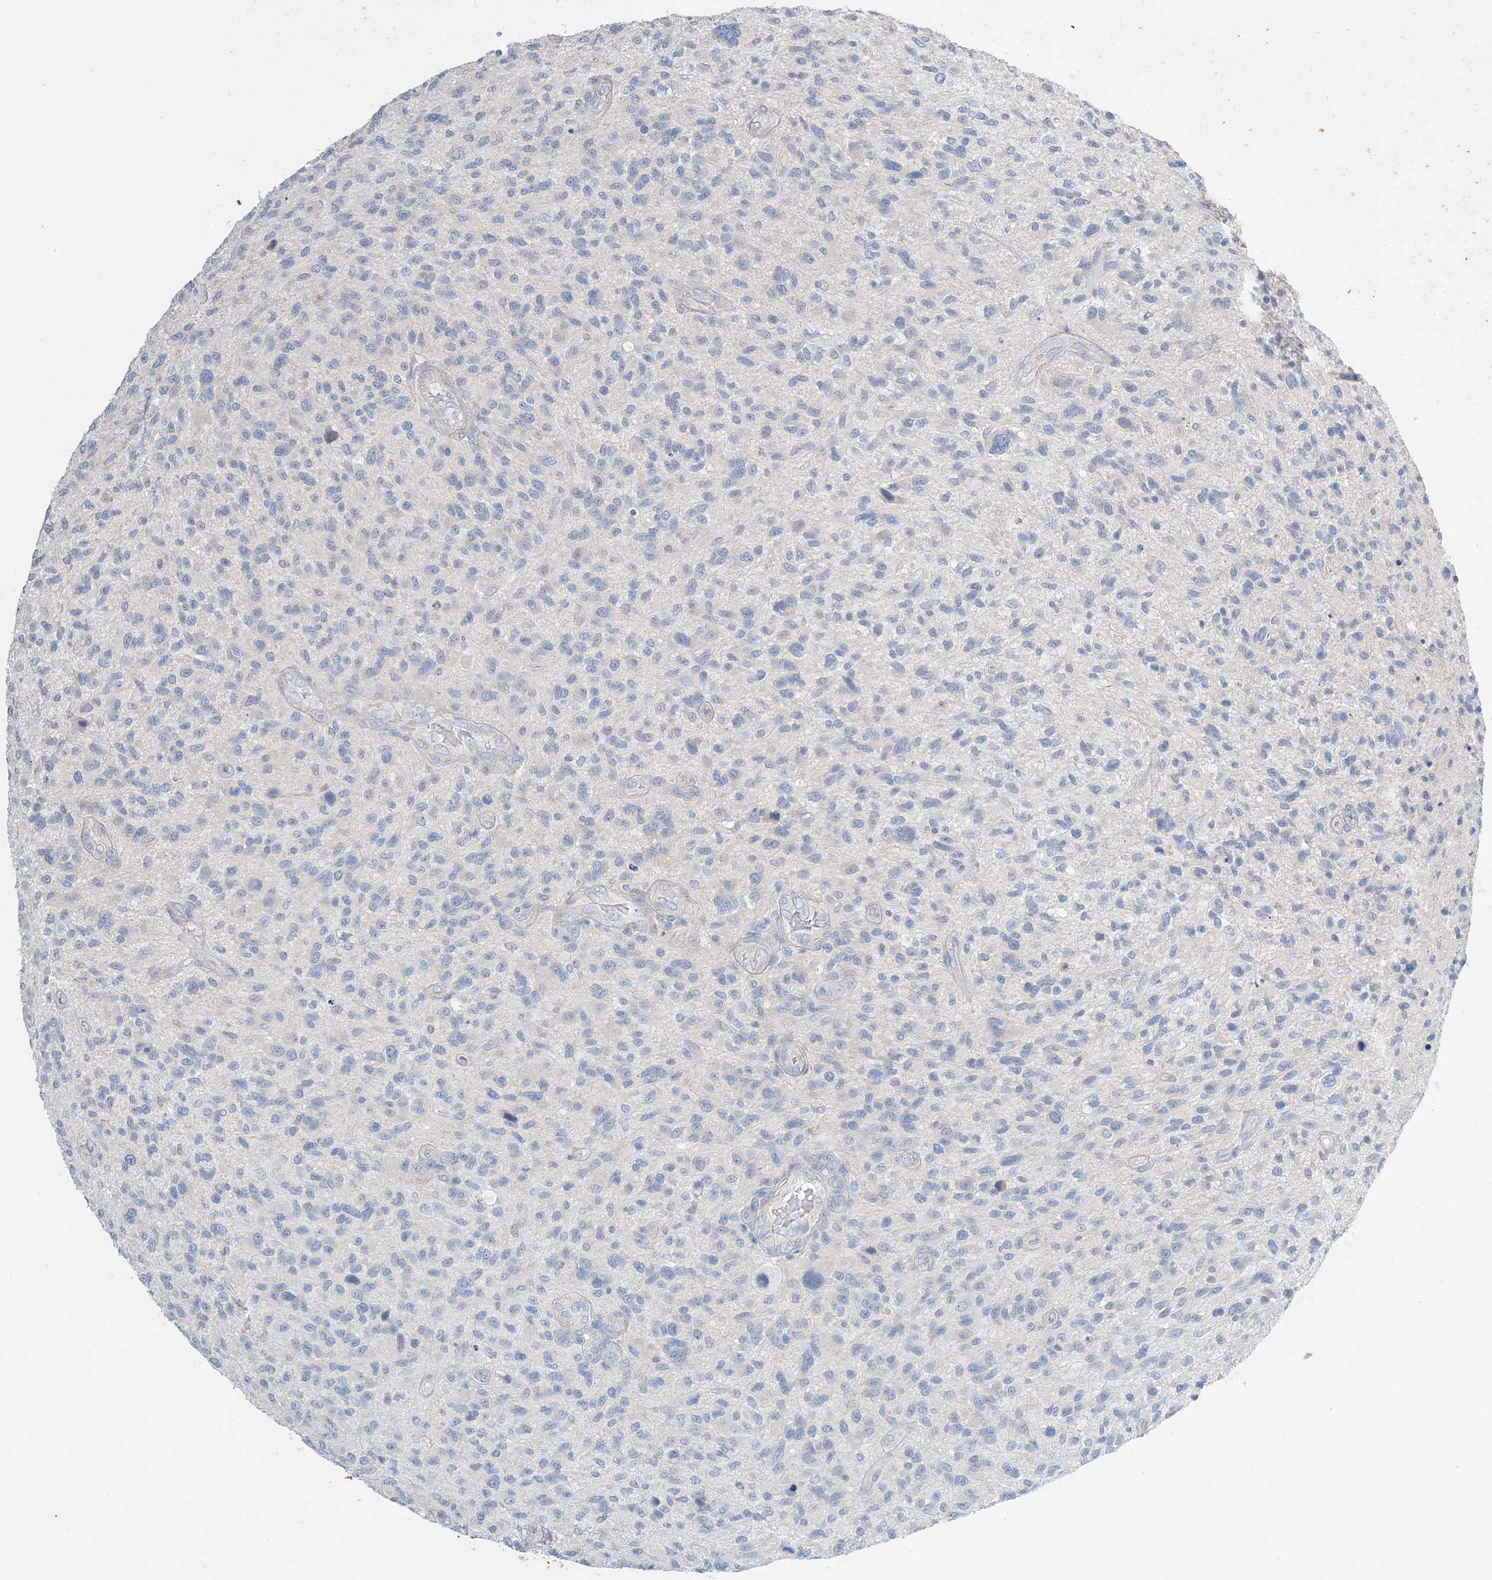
{"staining": {"intensity": "negative", "quantity": "none", "location": "none"}, "tissue": "glioma", "cell_type": "Tumor cells", "image_type": "cancer", "snomed": [{"axis": "morphology", "description": "Glioma, malignant, High grade"}, {"axis": "topography", "description": "Brain"}], "caption": "Immunohistochemistry histopathology image of human glioma stained for a protein (brown), which exhibits no positivity in tumor cells.", "gene": "KPRP", "patient": {"sex": "male", "age": 47}}